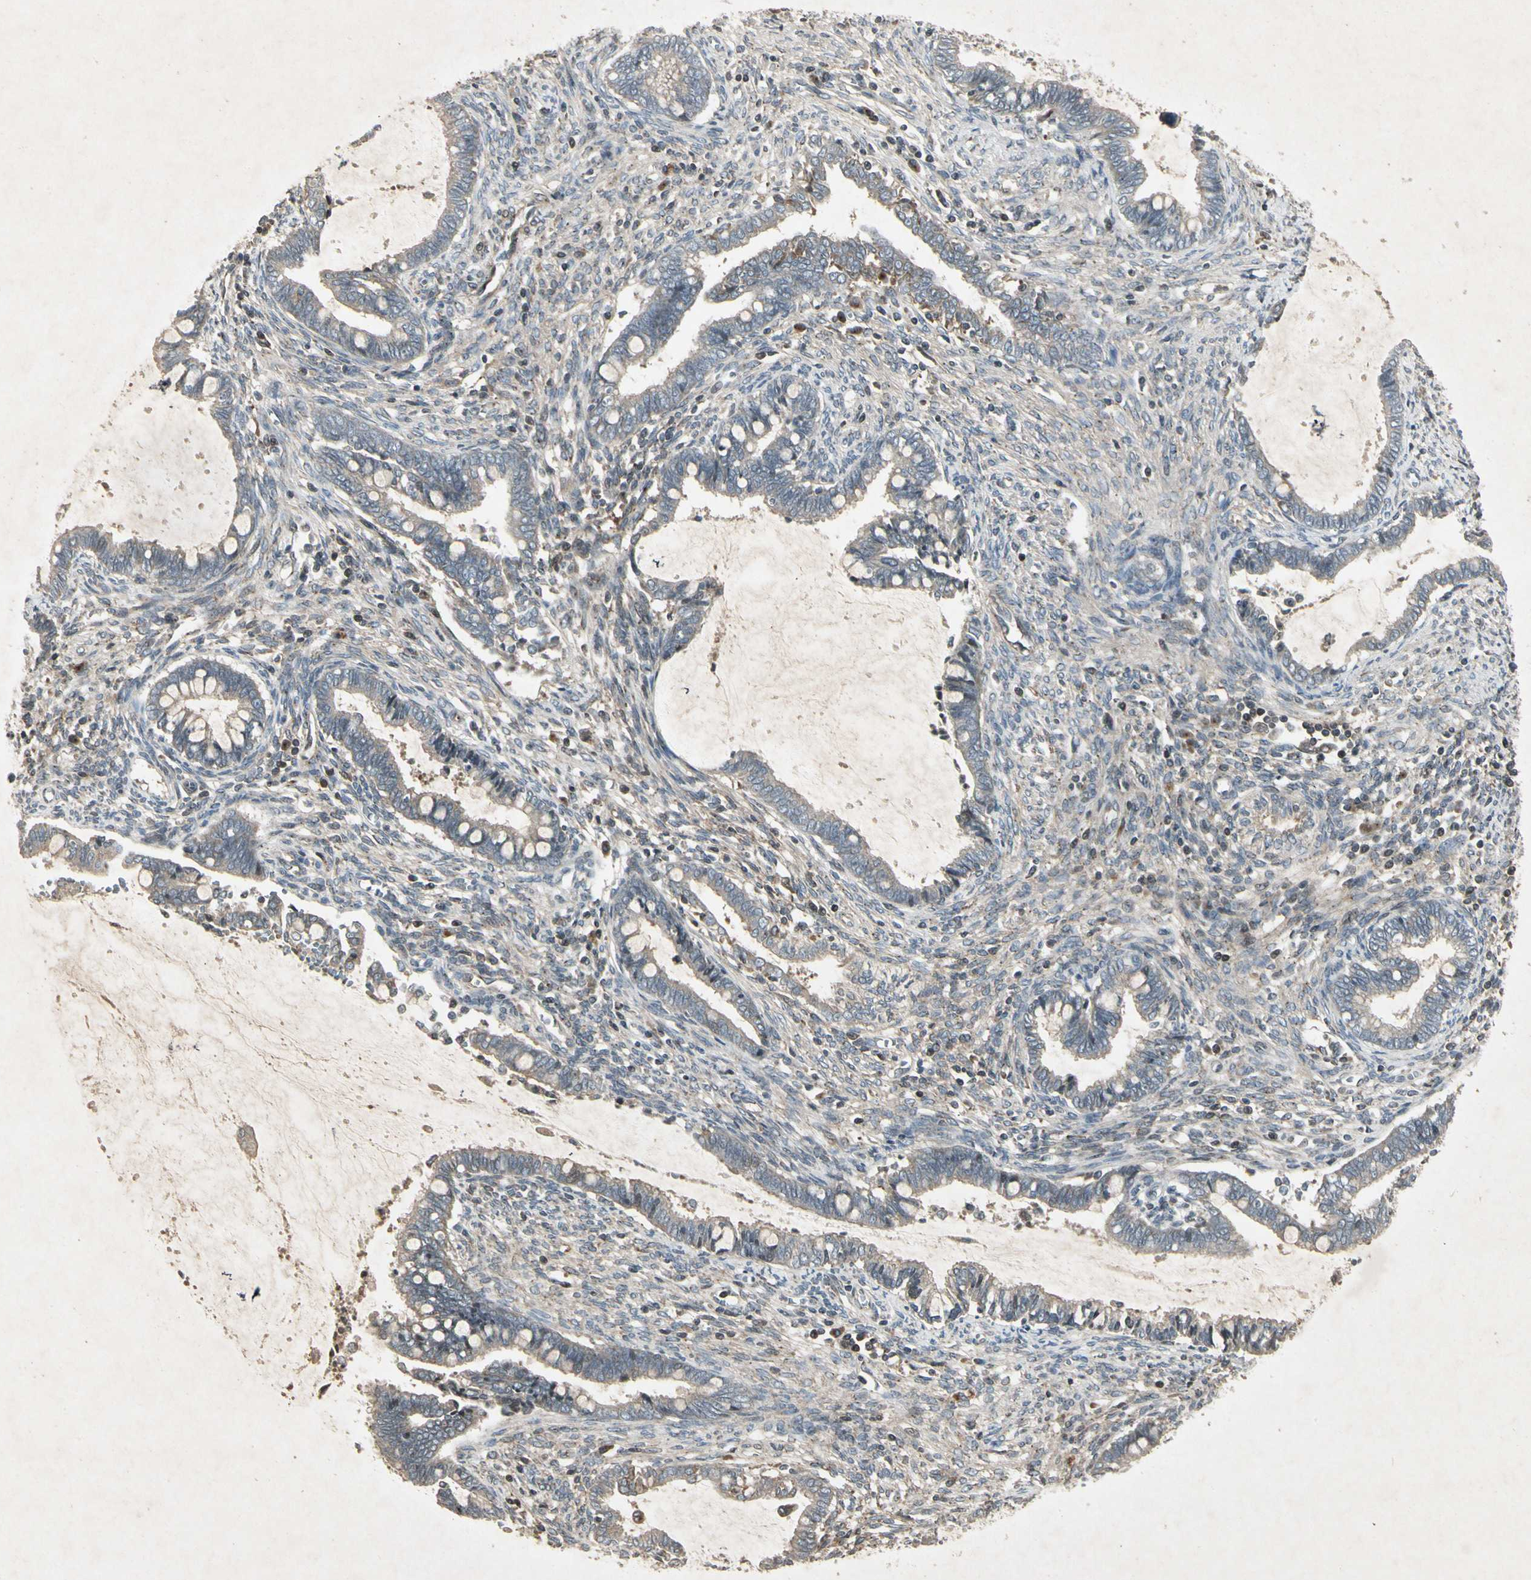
{"staining": {"intensity": "weak", "quantity": ">75%", "location": "cytoplasmic/membranous"}, "tissue": "cervical cancer", "cell_type": "Tumor cells", "image_type": "cancer", "snomed": [{"axis": "morphology", "description": "Adenocarcinoma, NOS"}, {"axis": "topography", "description": "Cervix"}], "caption": "Cervical cancer (adenocarcinoma) stained with IHC shows weak cytoplasmic/membranous expression in approximately >75% of tumor cells. (Brightfield microscopy of DAB IHC at high magnification).", "gene": "TEK", "patient": {"sex": "female", "age": 44}}